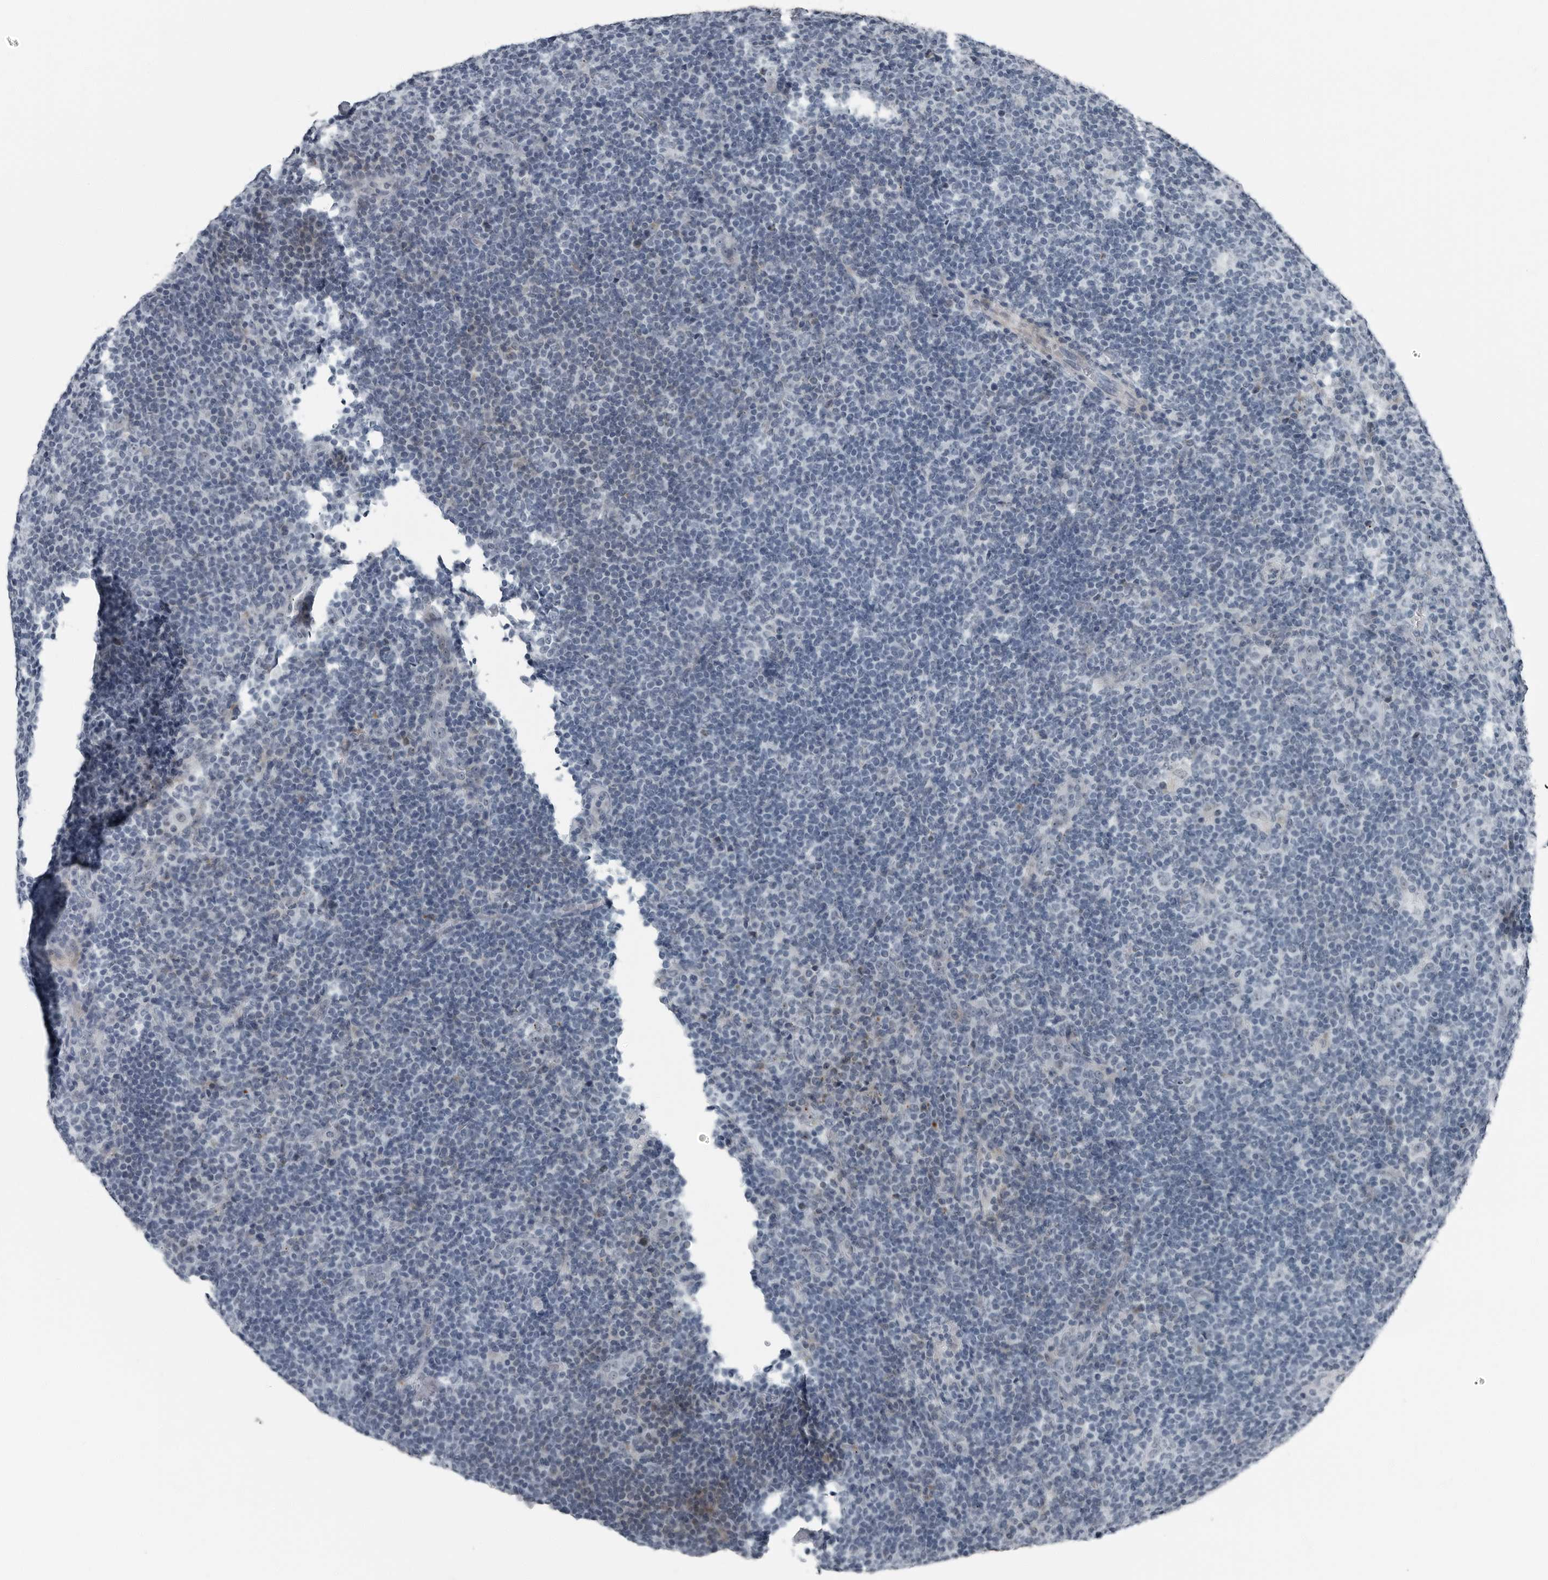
{"staining": {"intensity": "weak", "quantity": "25%-75%", "location": "nuclear"}, "tissue": "lymphoma", "cell_type": "Tumor cells", "image_type": "cancer", "snomed": [{"axis": "morphology", "description": "Hodgkin's disease, NOS"}, {"axis": "topography", "description": "Lymph node"}], "caption": "About 25%-75% of tumor cells in human Hodgkin's disease show weak nuclear protein positivity as visualized by brown immunohistochemical staining.", "gene": "PDCD11", "patient": {"sex": "female", "age": 57}}